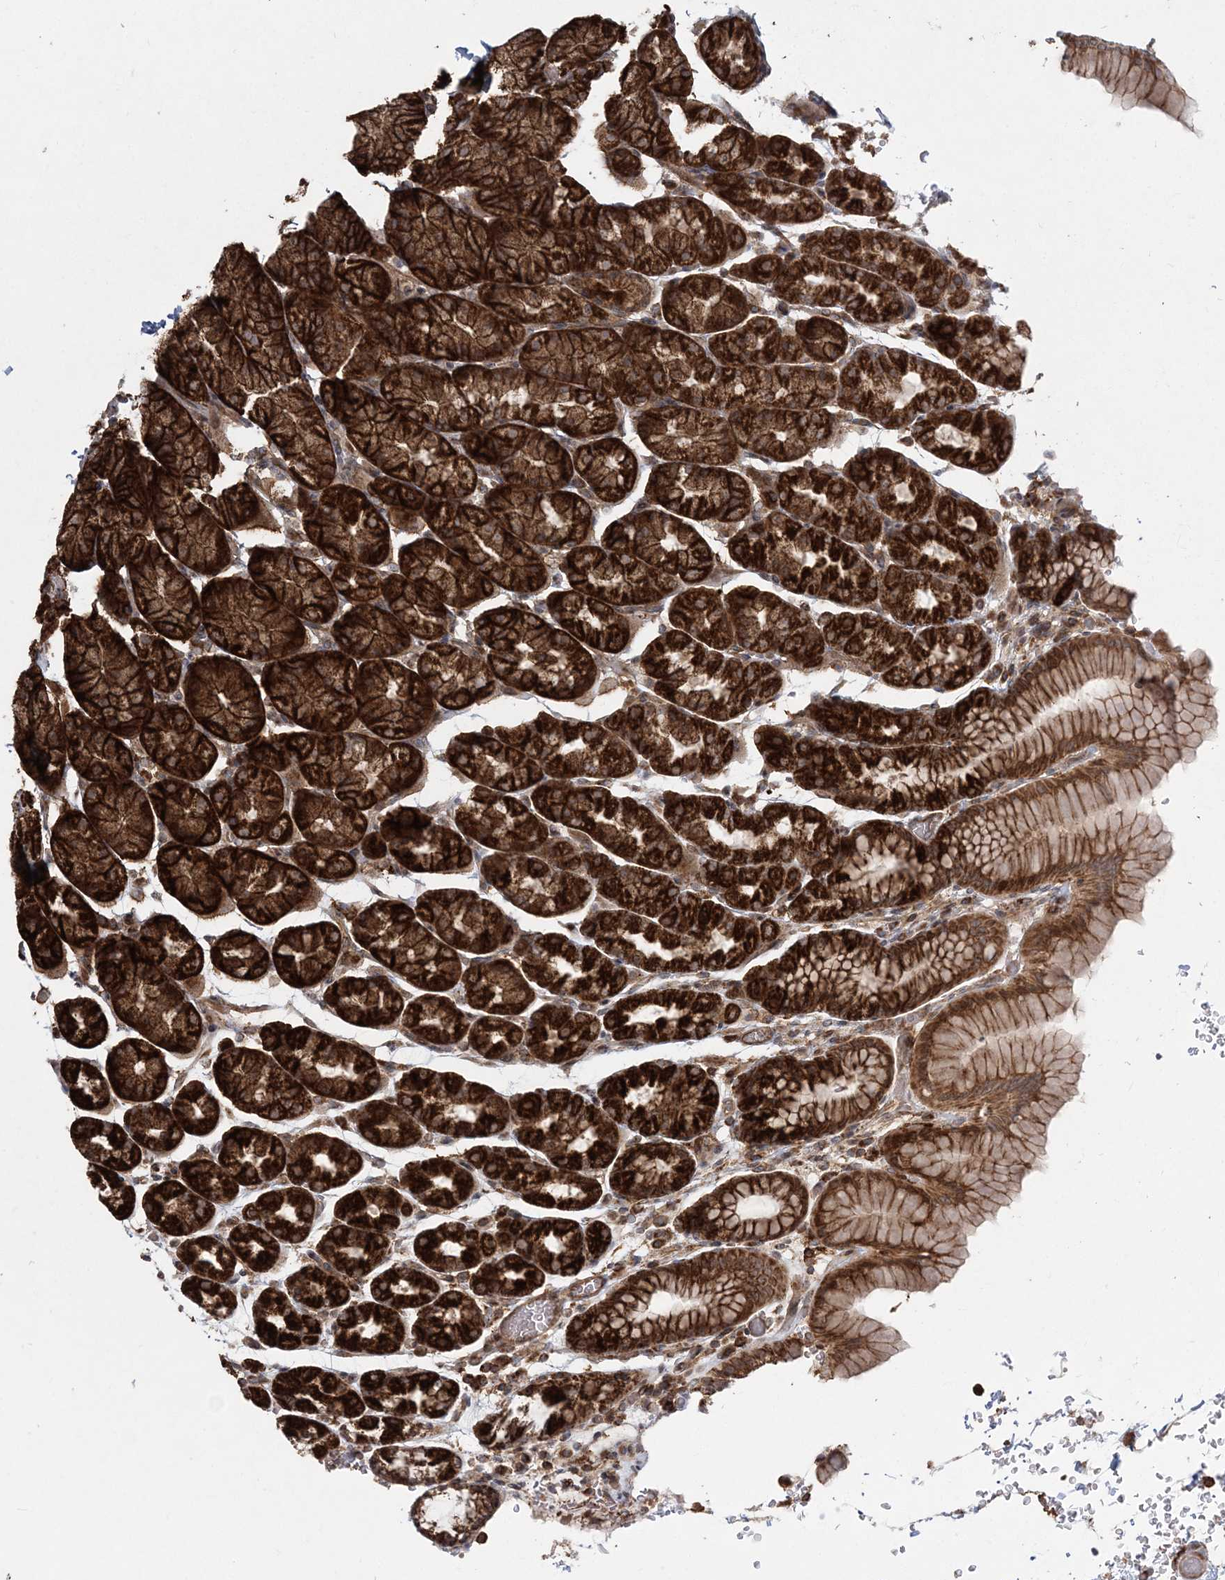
{"staining": {"intensity": "strong", "quantity": ">75%", "location": "cytoplasmic/membranous"}, "tissue": "stomach", "cell_type": "Glandular cells", "image_type": "normal", "snomed": [{"axis": "morphology", "description": "Normal tissue, NOS"}, {"axis": "topography", "description": "Stomach"}], "caption": "Protein expression analysis of unremarkable human stomach reveals strong cytoplasmic/membranous positivity in about >75% of glandular cells.", "gene": "LRPPRC", "patient": {"sex": "male", "age": 42}}